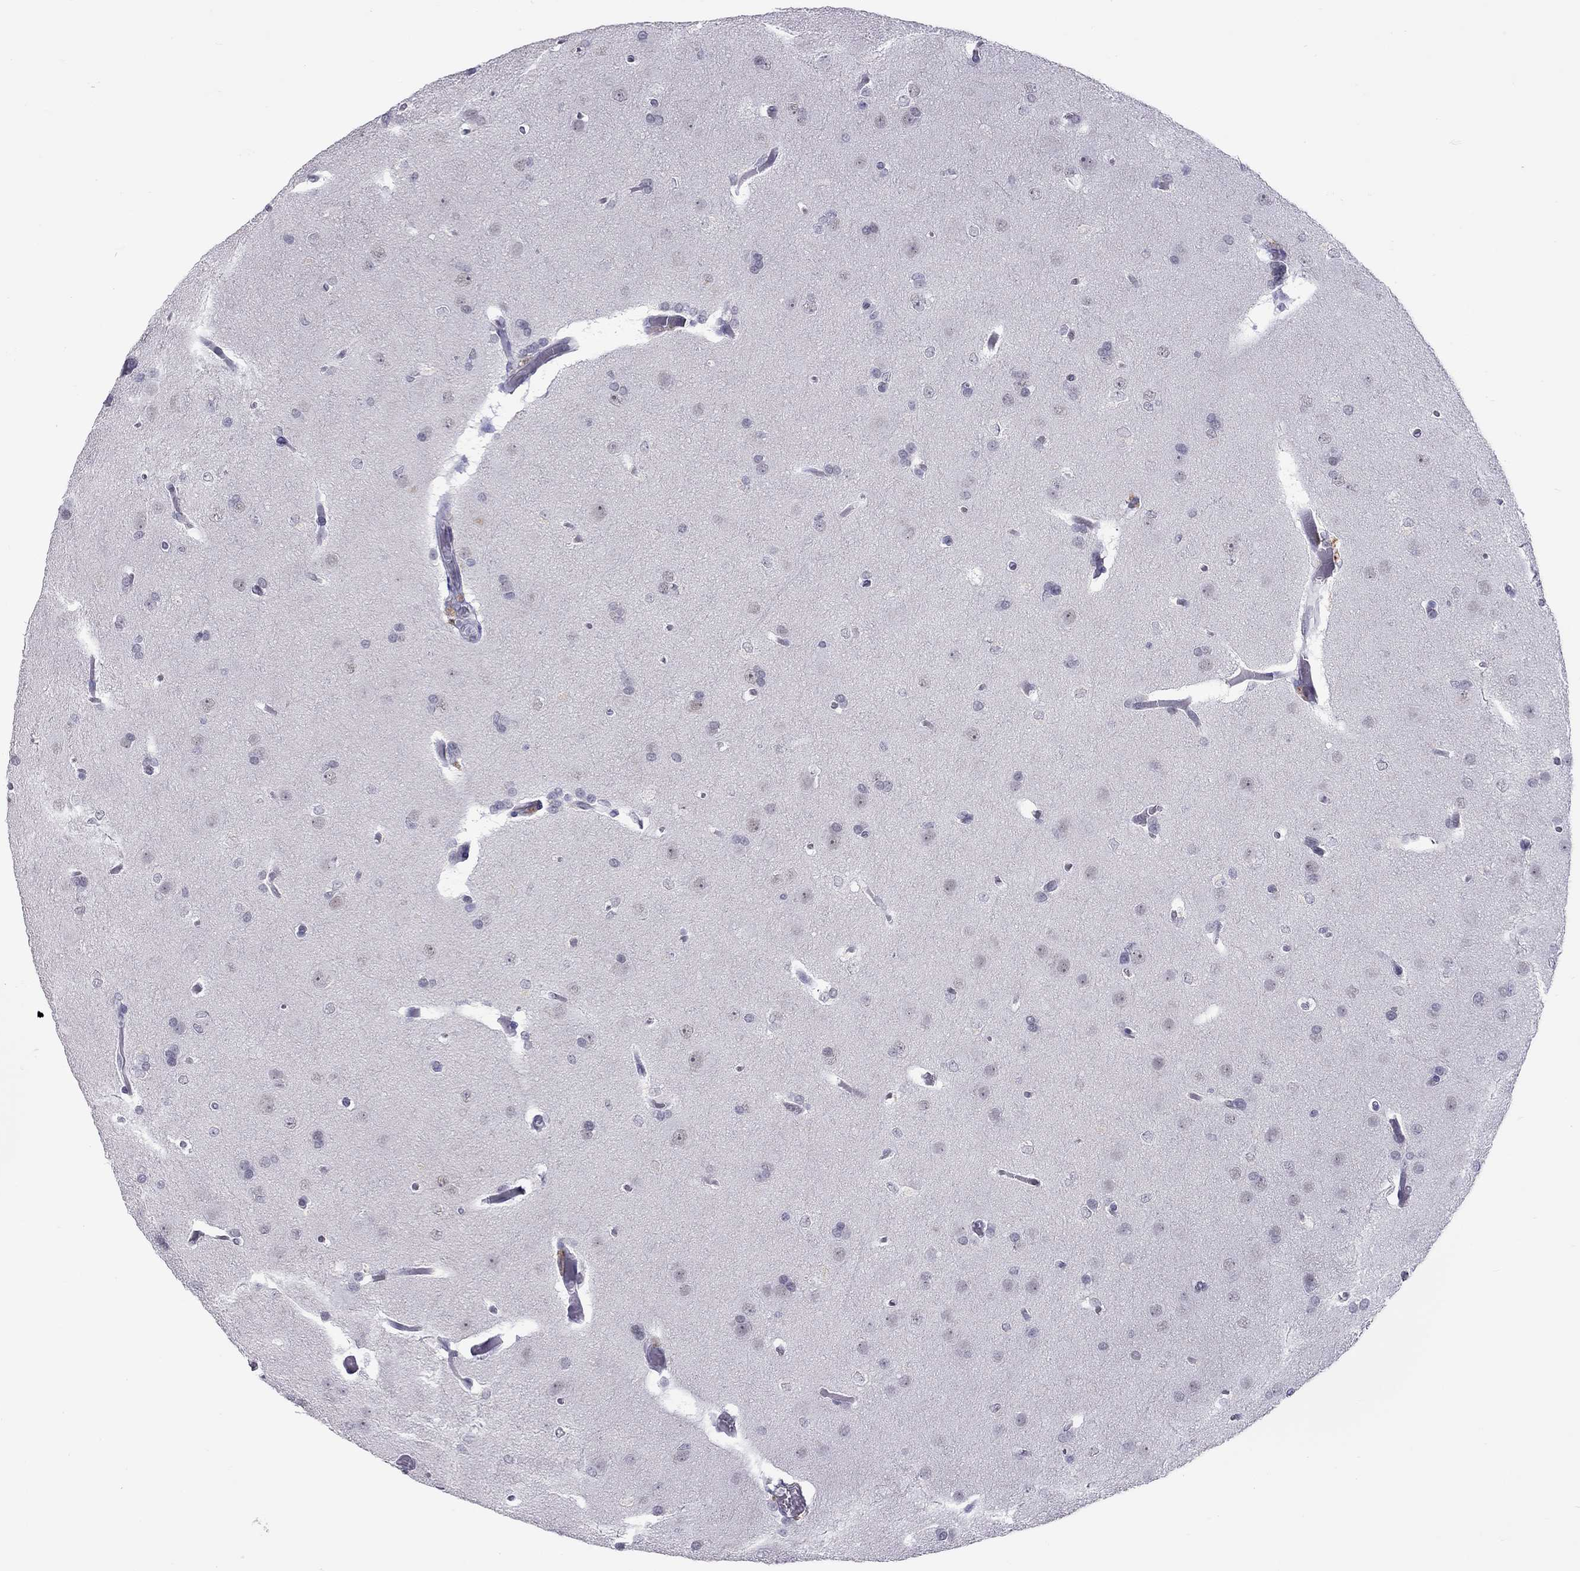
{"staining": {"intensity": "negative", "quantity": "none", "location": "none"}, "tissue": "glioma", "cell_type": "Tumor cells", "image_type": "cancer", "snomed": [{"axis": "morphology", "description": "Glioma, malignant, Low grade"}, {"axis": "topography", "description": "Brain"}], "caption": "High power microscopy image of an immunohistochemistry (IHC) histopathology image of glioma, revealing no significant positivity in tumor cells. Brightfield microscopy of immunohistochemistry (IHC) stained with DAB (brown) and hematoxylin (blue), captured at high magnification.", "gene": "JHY", "patient": {"sex": "female", "age": 32}}